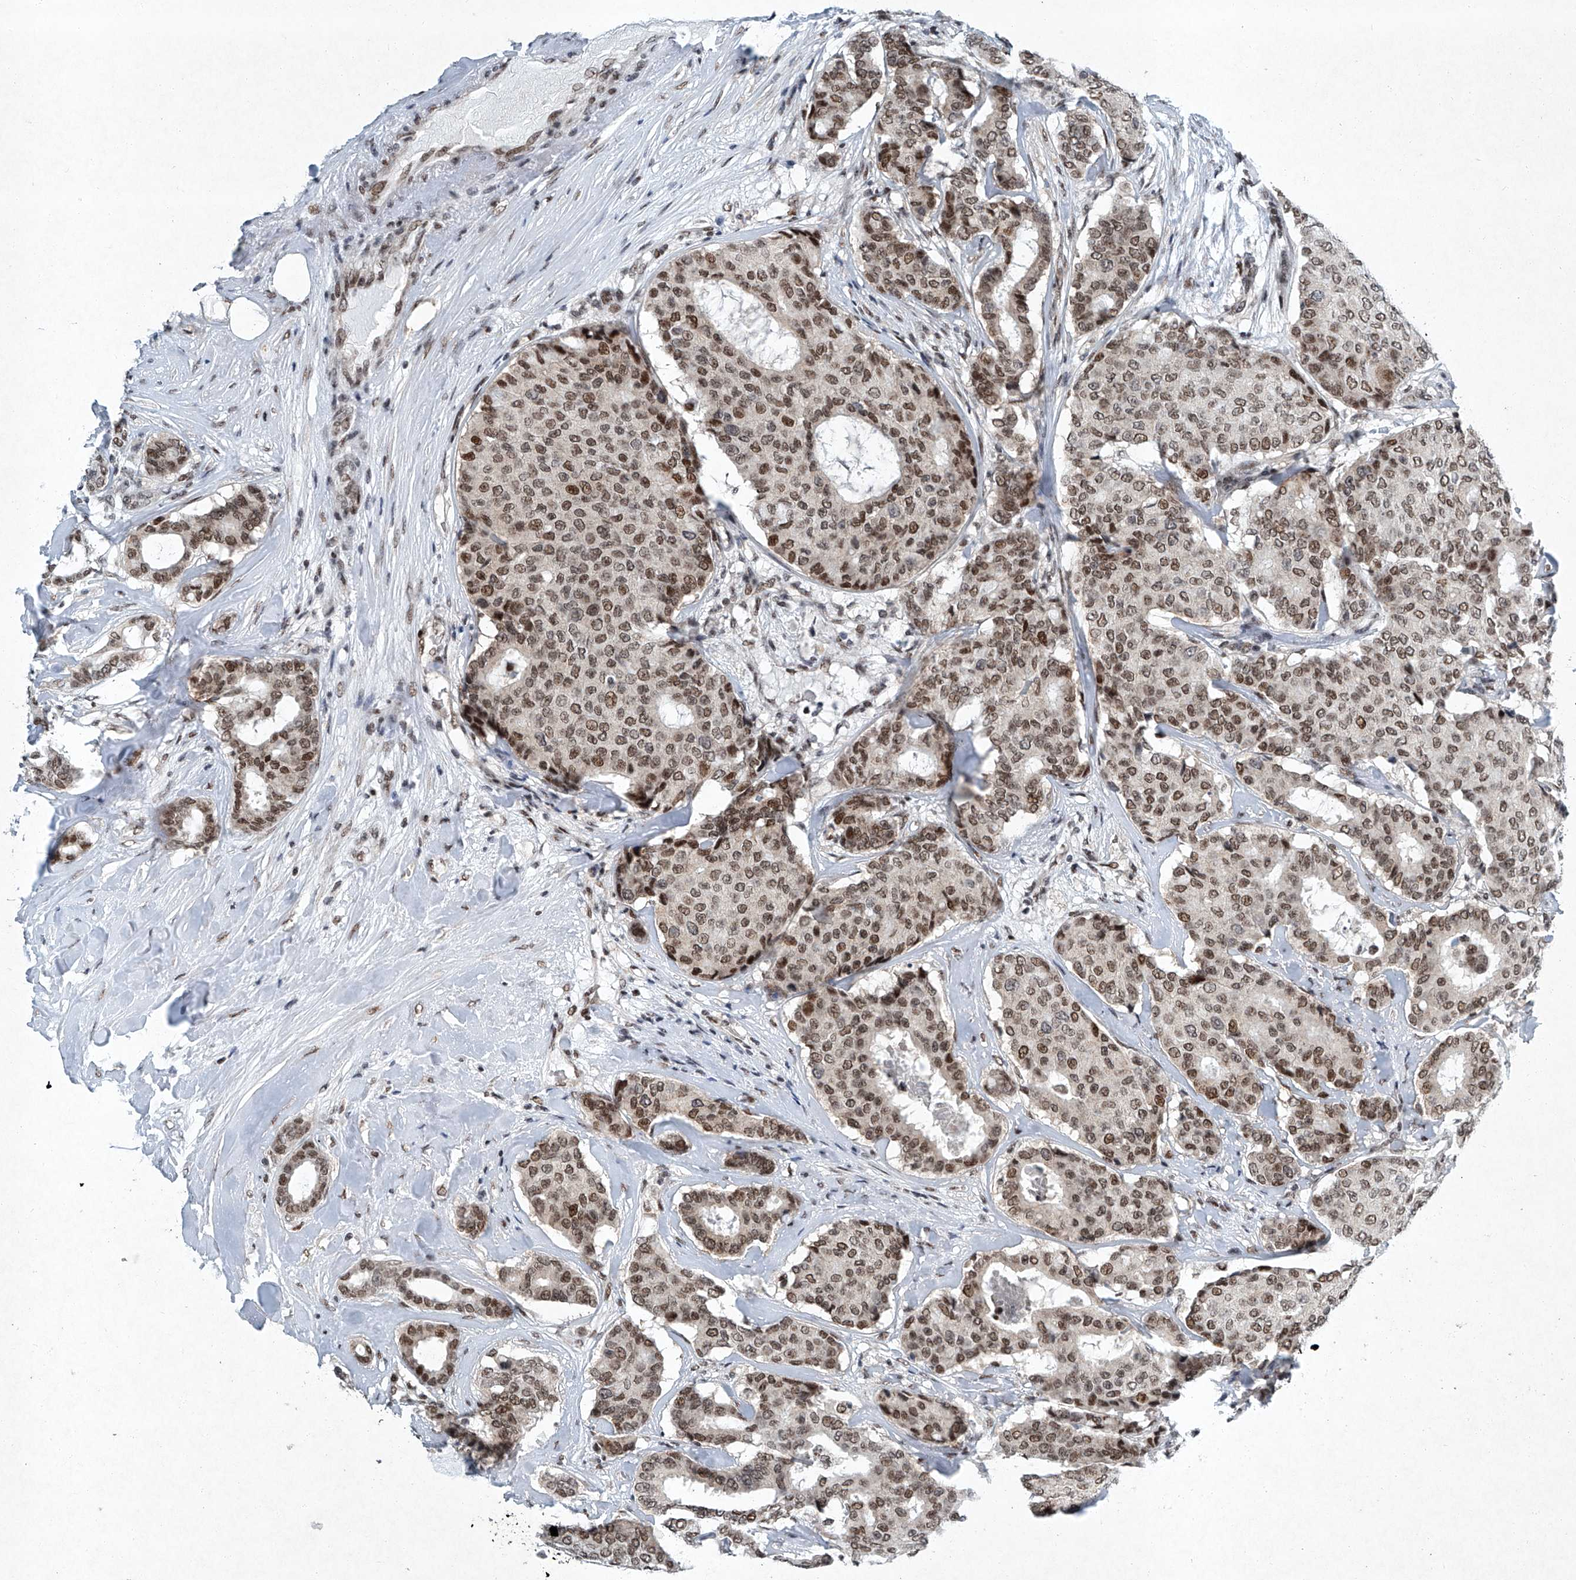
{"staining": {"intensity": "moderate", "quantity": ">75%", "location": "nuclear"}, "tissue": "breast cancer", "cell_type": "Tumor cells", "image_type": "cancer", "snomed": [{"axis": "morphology", "description": "Duct carcinoma"}, {"axis": "topography", "description": "Breast"}], "caption": "A photomicrograph of breast cancer (intraductal carcinoma) stained for a protein reveals moderate nuclear brown staining in tumor cells. The protein of interest is shown in brown color, while the nuclei are stained blue.", "gene": "TFDP1", "patient": {"sex": "female", "age": 75}}